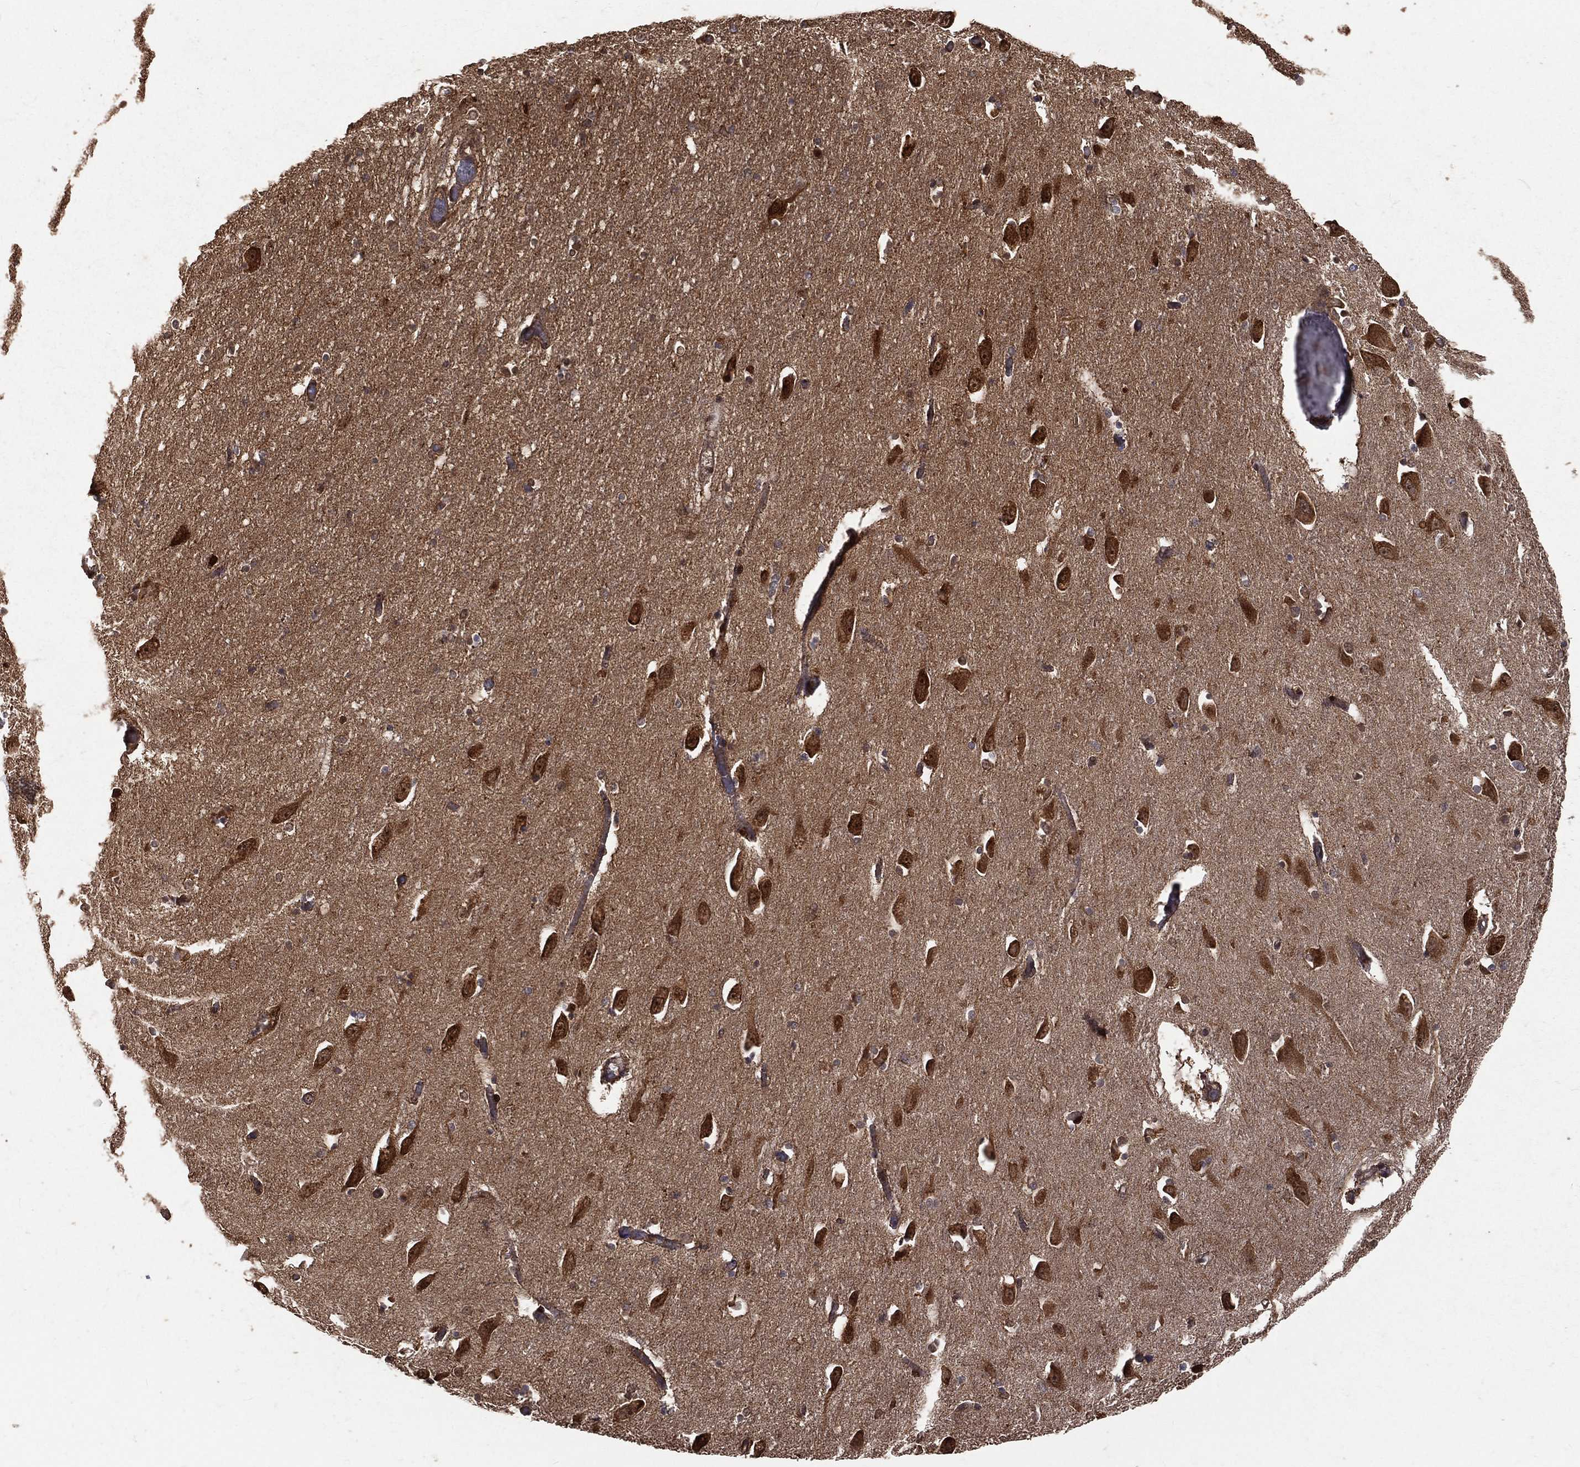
{"staining": {"intensity": "moderate", "quantity": "<25%", "location": "nuclear"}, "tissue": "hippocampus", "cell_type": "Glial cells", "image_type": "normal", "snomed": [{"axis": "morphology", "description": "Normal tissue, NOS"}, {"axis": "topography", "description": "Lateral ventricle wall"}, {"axis": "topography", "description": "Hippocampus"}], "caption": "A photomicrograph showing moderate nuclear staining in approximately <25% of glial cells in benign hippocampus, as visualized by brown immunohistochemical staining.", "gene": "MAPK1", "patient": {"sex": "female", "age": 63}}